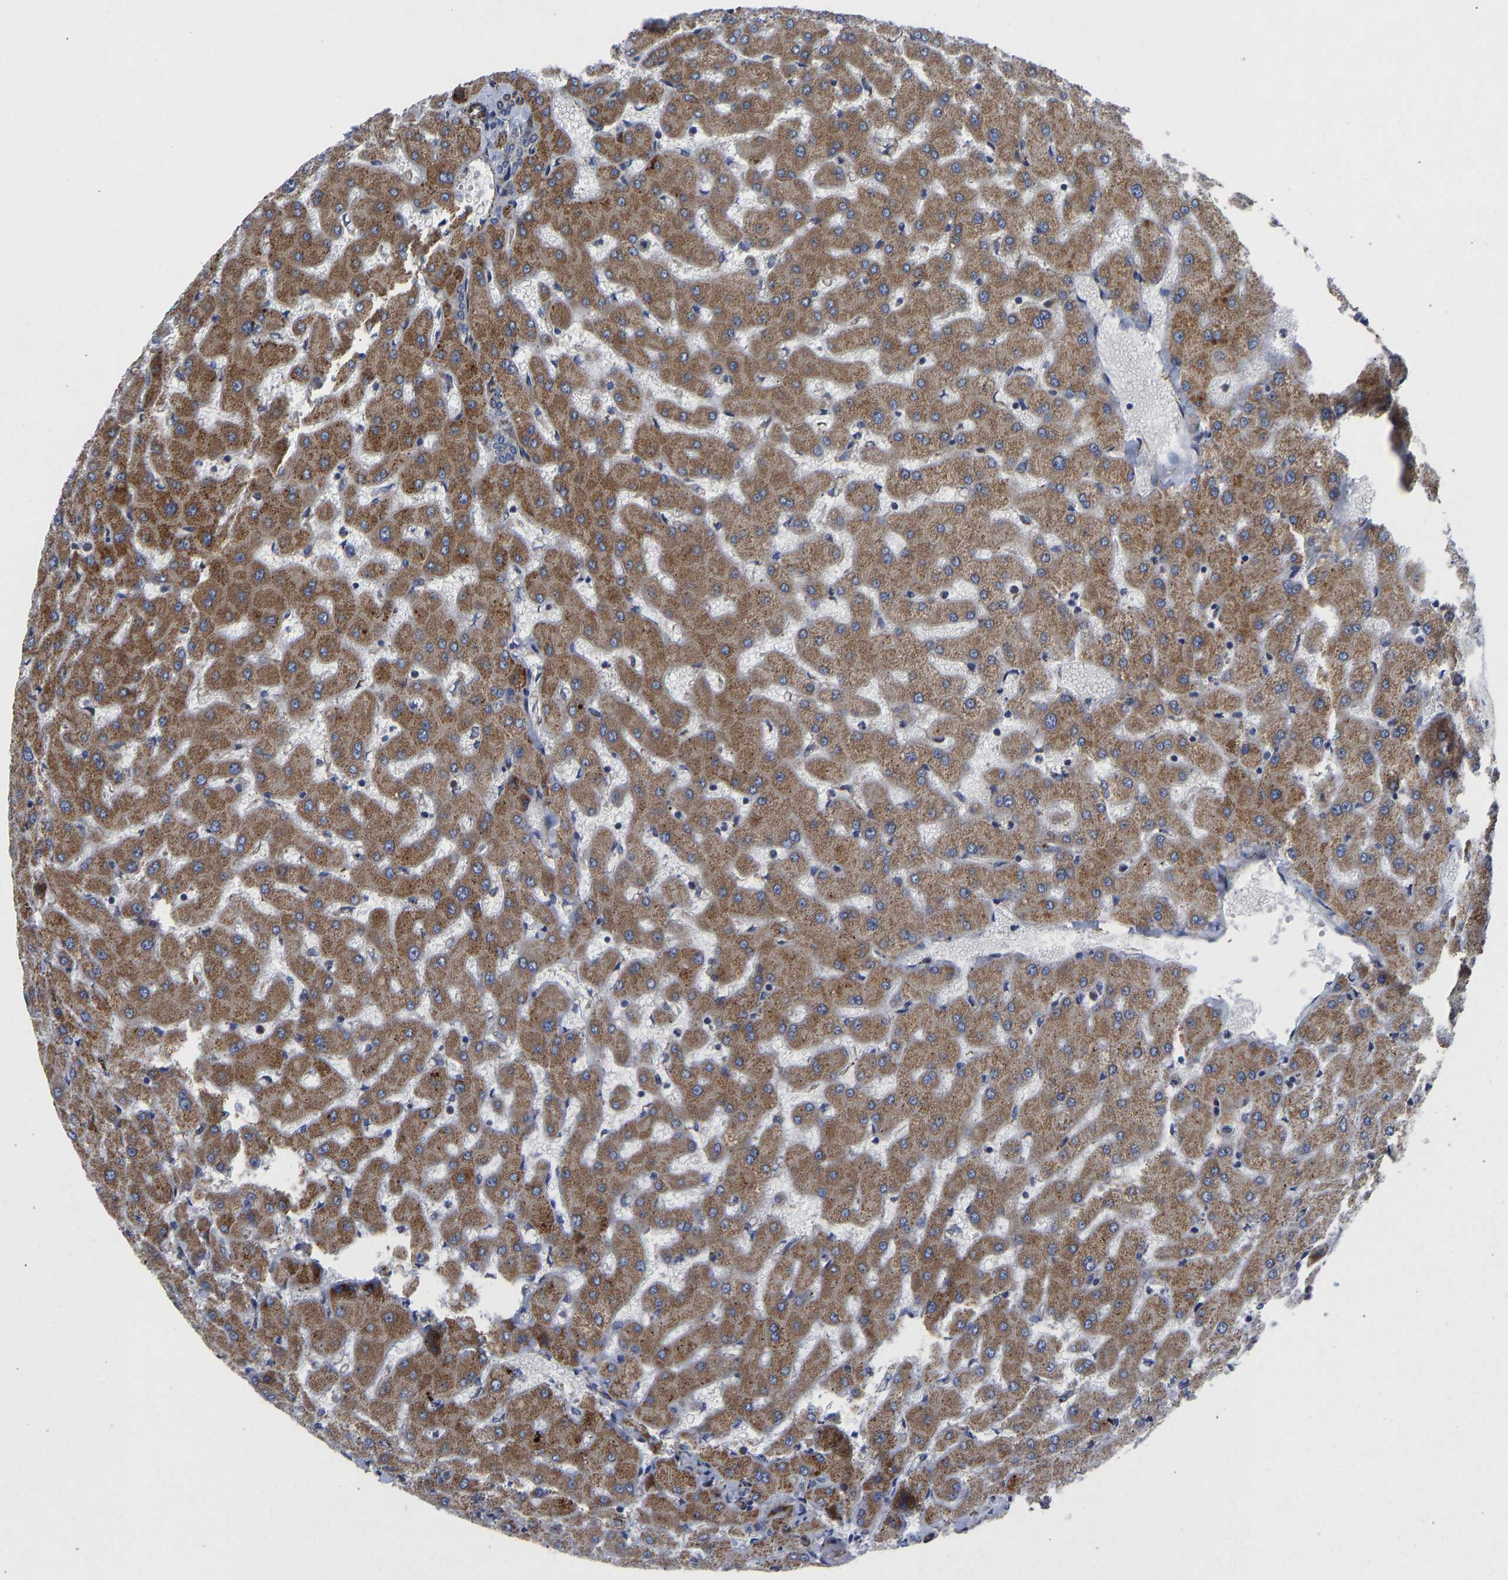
{"staining": {"intensity": "weak", "quantity": "25%-75%", "location": "cytoplasmic/membranous"}, "tissue": "liver", "cell_type": "Cholangiocytes", "image_type": "normal", "snomed": [{"axis": "morphology", "description": "Normal tissue, NOS"}, {"axis": "topography", "description": "Liver"}], "caption": "Immunohistochemical staining of benign human liver displays 25%-75% levels of weak cytoplasmic/membranous protein expression in about 25%-75% of cholangiocytes.", "gene": "TMEM38B", "patient": {"sex": "female", "age": 63}}